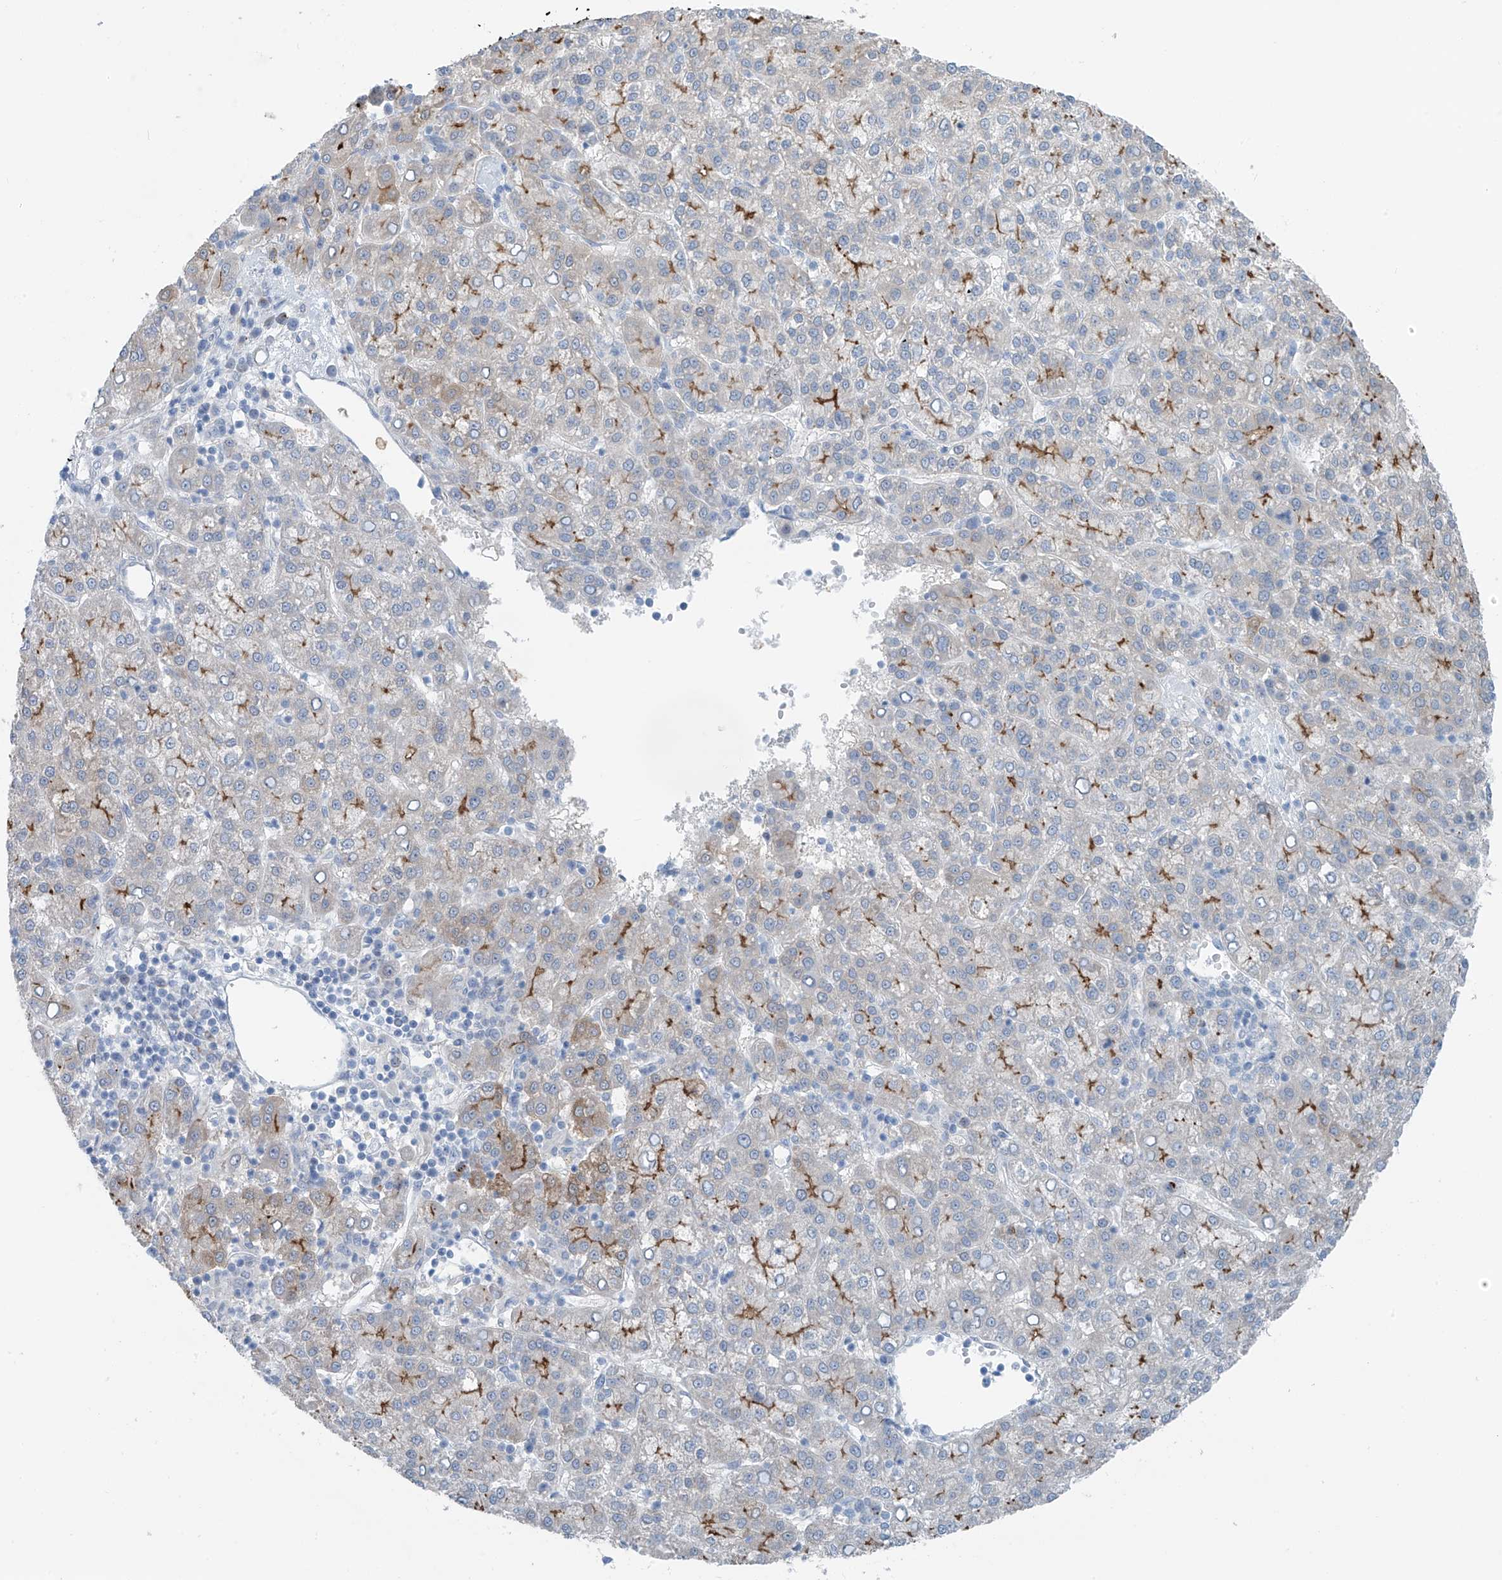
{"staining": {"intensity": "moderate", "quantity": "<25%", "location": "cytoplasmic/membranous"}, "tissue": "liver cancer", "cell_type": "Tumor cells", "image_type": "cancer", "snomed": [{"axis": "morphology", "description": "Carcinoma, Hepatocellular, NOS"}, {"axis": "topography", "description": "Liver"}], "caption": "Immunohistochemical staining of liver cancer reveals low levels of moderate cytoplasmic/membranous positivity in about <25% of tumor cells.", "gene": "ZNF793", "patient": {"sex": "female", "age": 58}}